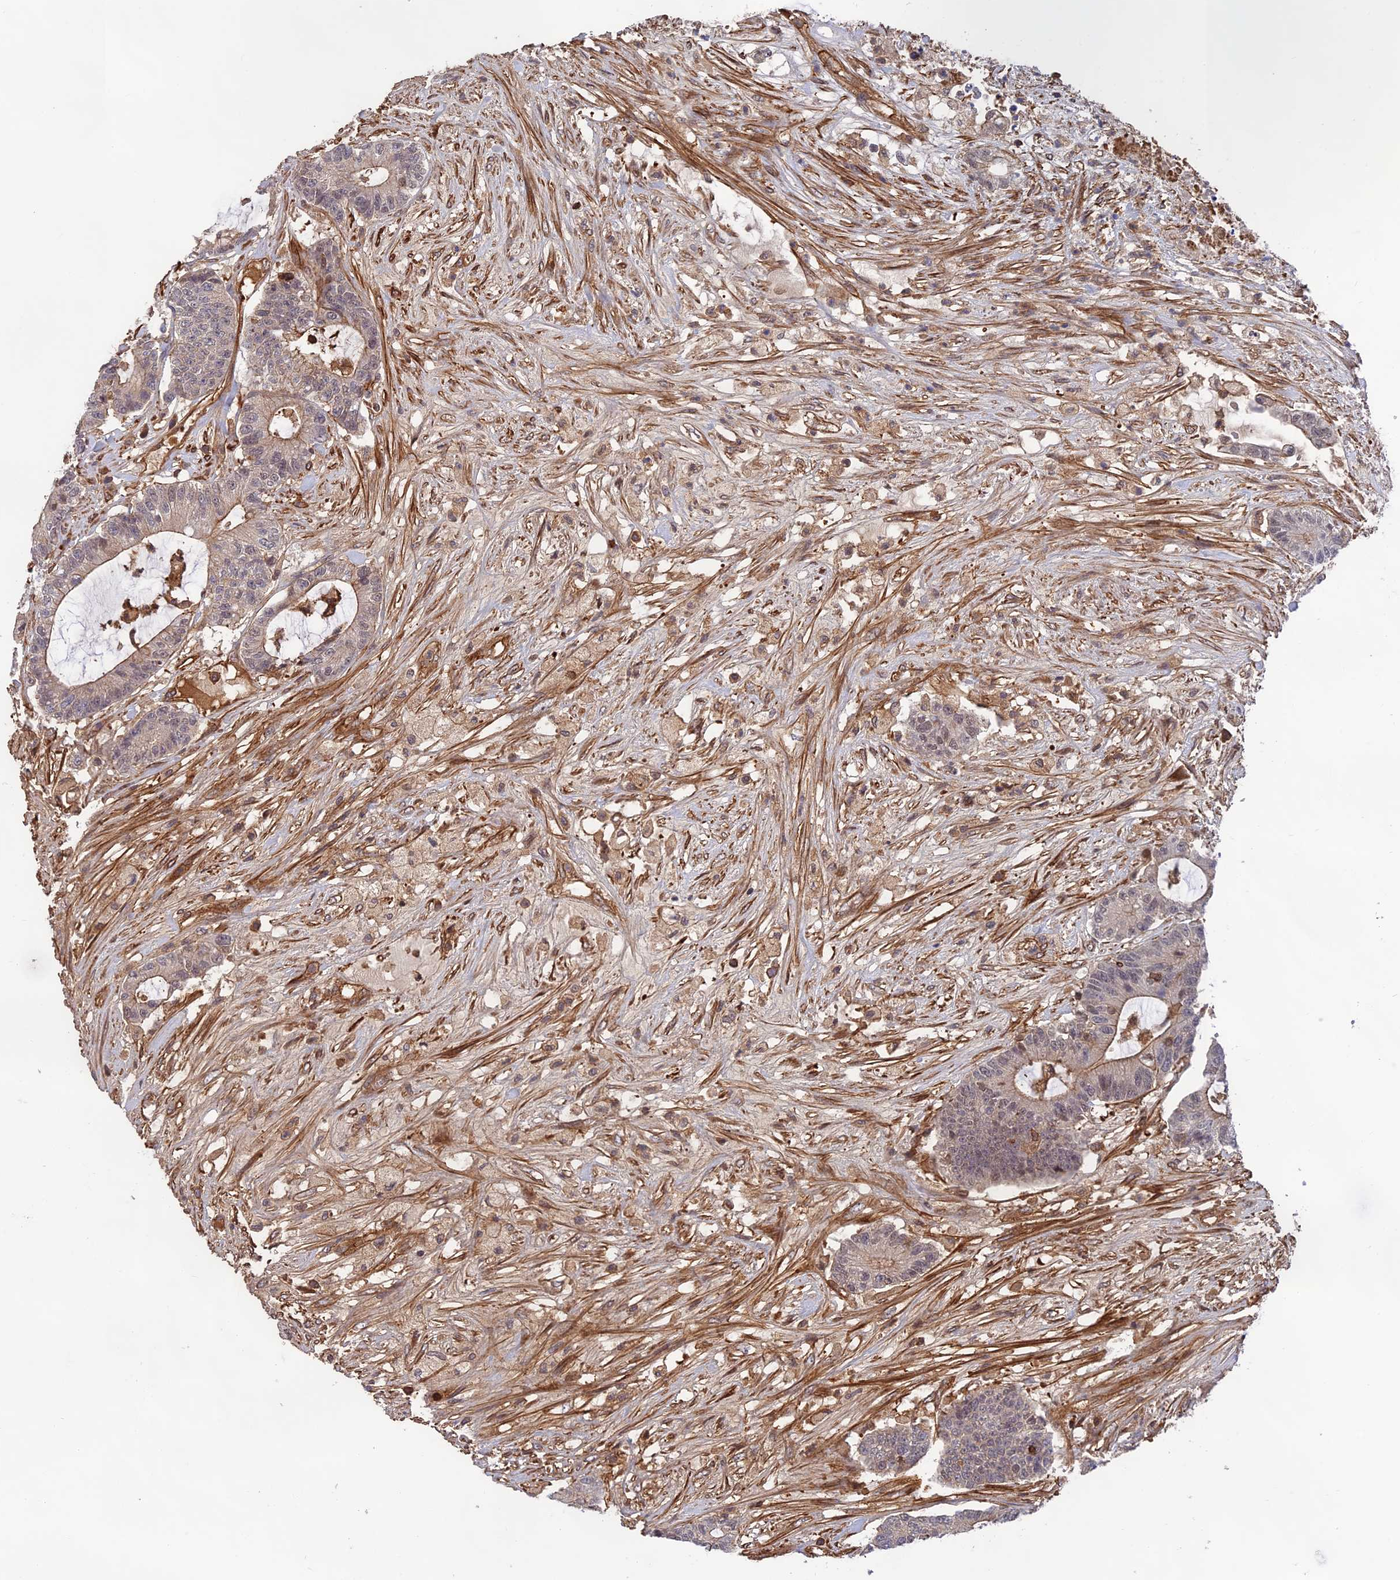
{"staining": {"intensity": "moderate", "quantity": "25%-75%", "location": "cytoplasmic/membranous,nuclear"}, "tissue": "colorectal cancer", "cell_type": "Tumor cells", "image_type": "cancer", "snomed": [{"axis": "morphology", "description": "Adenocarcinoma, NOS"}, {"axis": "topography", "description": "Colon"}], "caption": "Colorectal adenocarcinoma tissue reveals moderate cytoplasmic/membranous and nuclear staining in about 25%-75% of tumor cells (DAB = brown stain, brightfield microscopy at high magnification).", "gene": "OSBPL1A", "patient": {"sex": "female", "age": 84}}